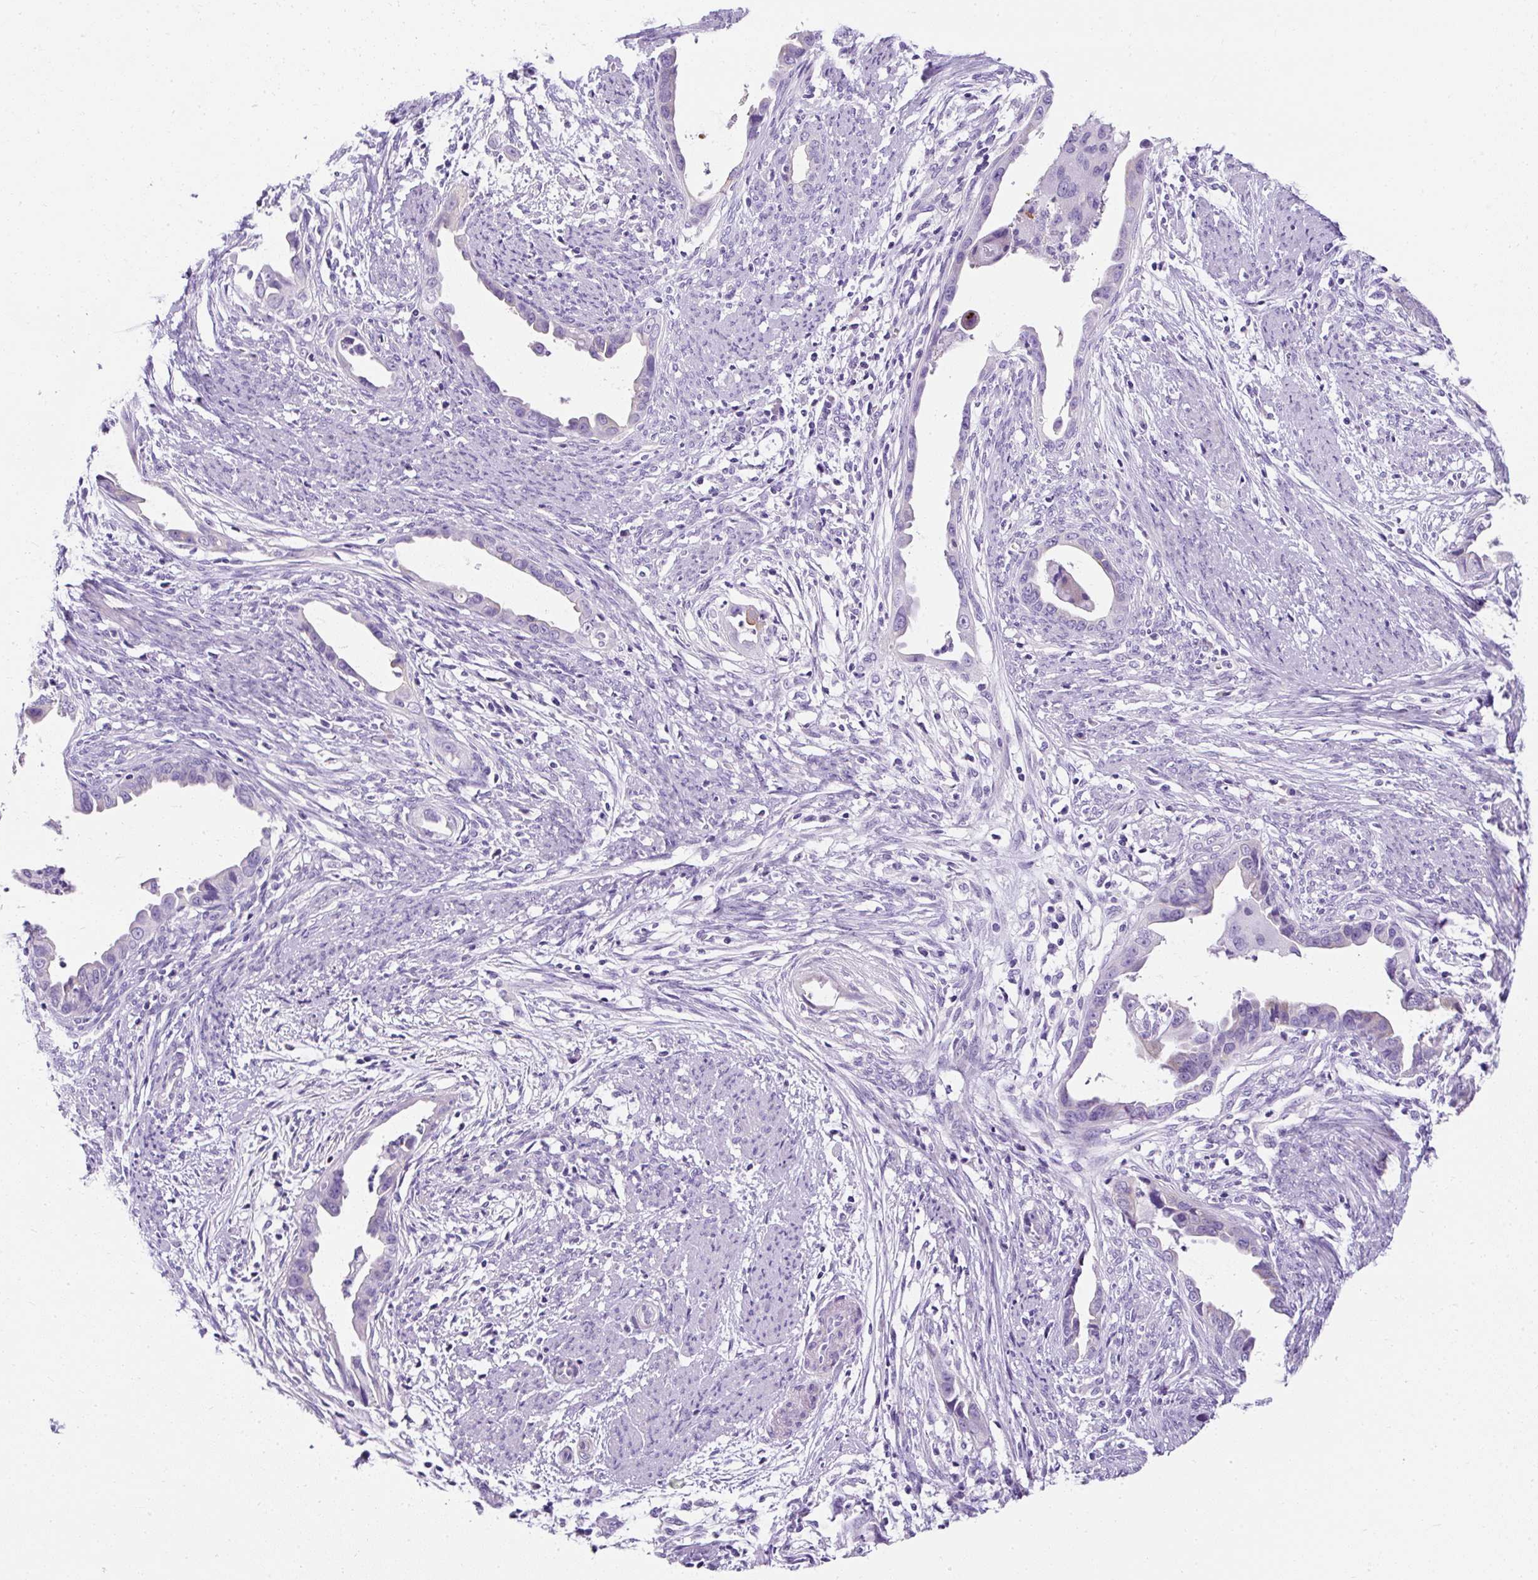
{"staining": {"intensity": "negative", "quantity": "none", "location": "none"}, "tissue": "endometrial cancer", "cell_type": "Tumor cells", "image_type": "cancer", "snomed": [{"axis": "morphology", "description": "Adenocarcinoma, NOS"}, {"axis": "topography", "description": "Endometrium"}], "caption": "Immunohistochemistry (IHC) histopathology image of neoplastic tissue: endometrial cancer (adenocarcinoma) stained with DAB reveals no significant protein positivity in tumor cells.", "gene": "C2CD4C", "patient": {"sex": "female", "age": 57}}